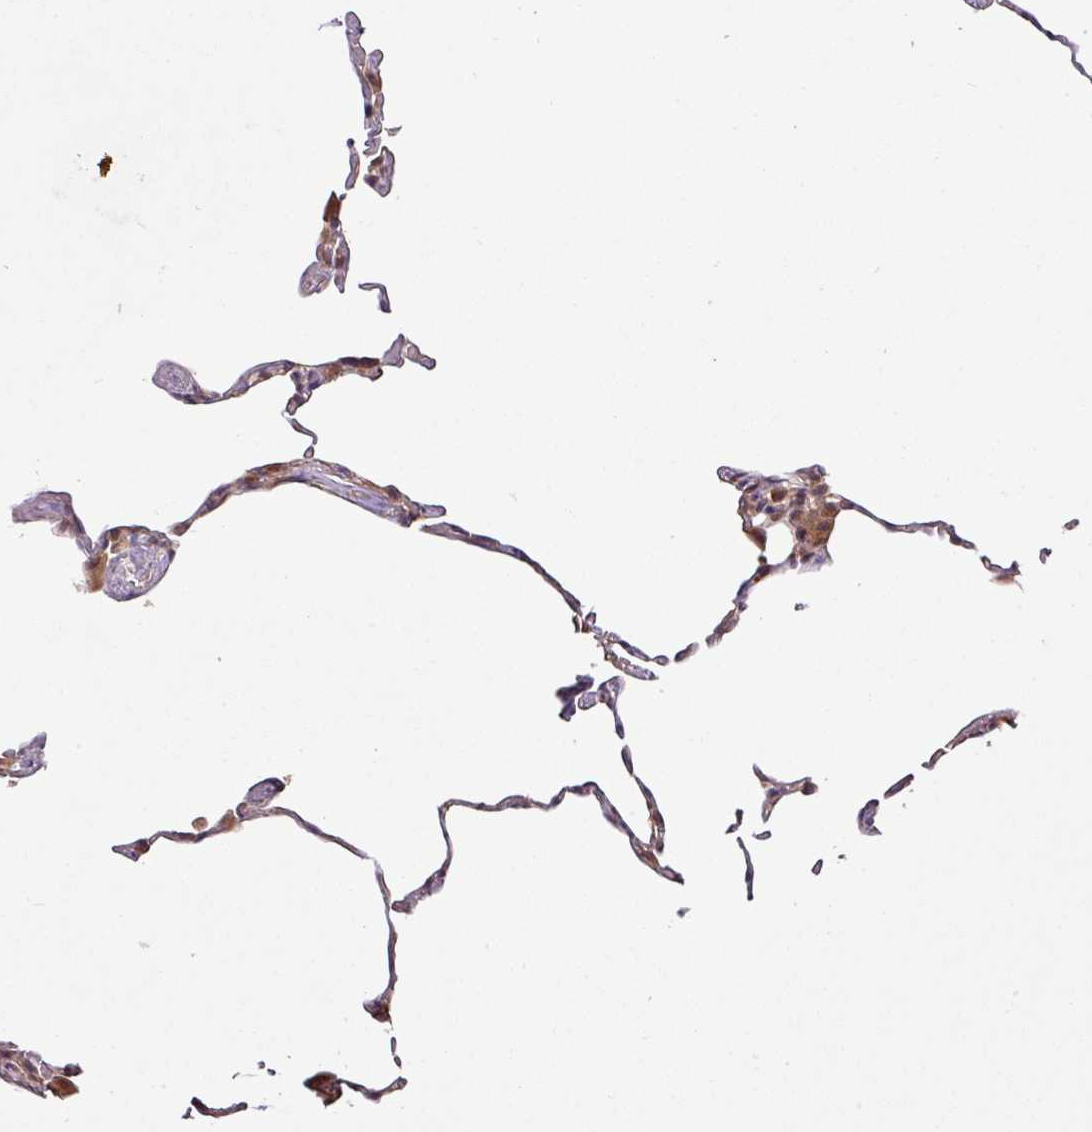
{"staining": {"intensity": "moderate", "quantity": "<25%", "location": "cytoplasmic/membranous"}, "tissue": "lung", "cell_type": "Alveolar cells", "image_type": "normal", "snomed": [{"axis": "morphology", "description": "Normal tissue, NOS"}, {"axis": "topography", "description": "Lung"}], "caption": "Moderate cytoplasmic/membranous expression for a protein is identified in about <25% of alveolar cells of benign lung using immunohistochemistry.", "gene": "FAIM", "patient": {"sex": "female", "age": 57}}